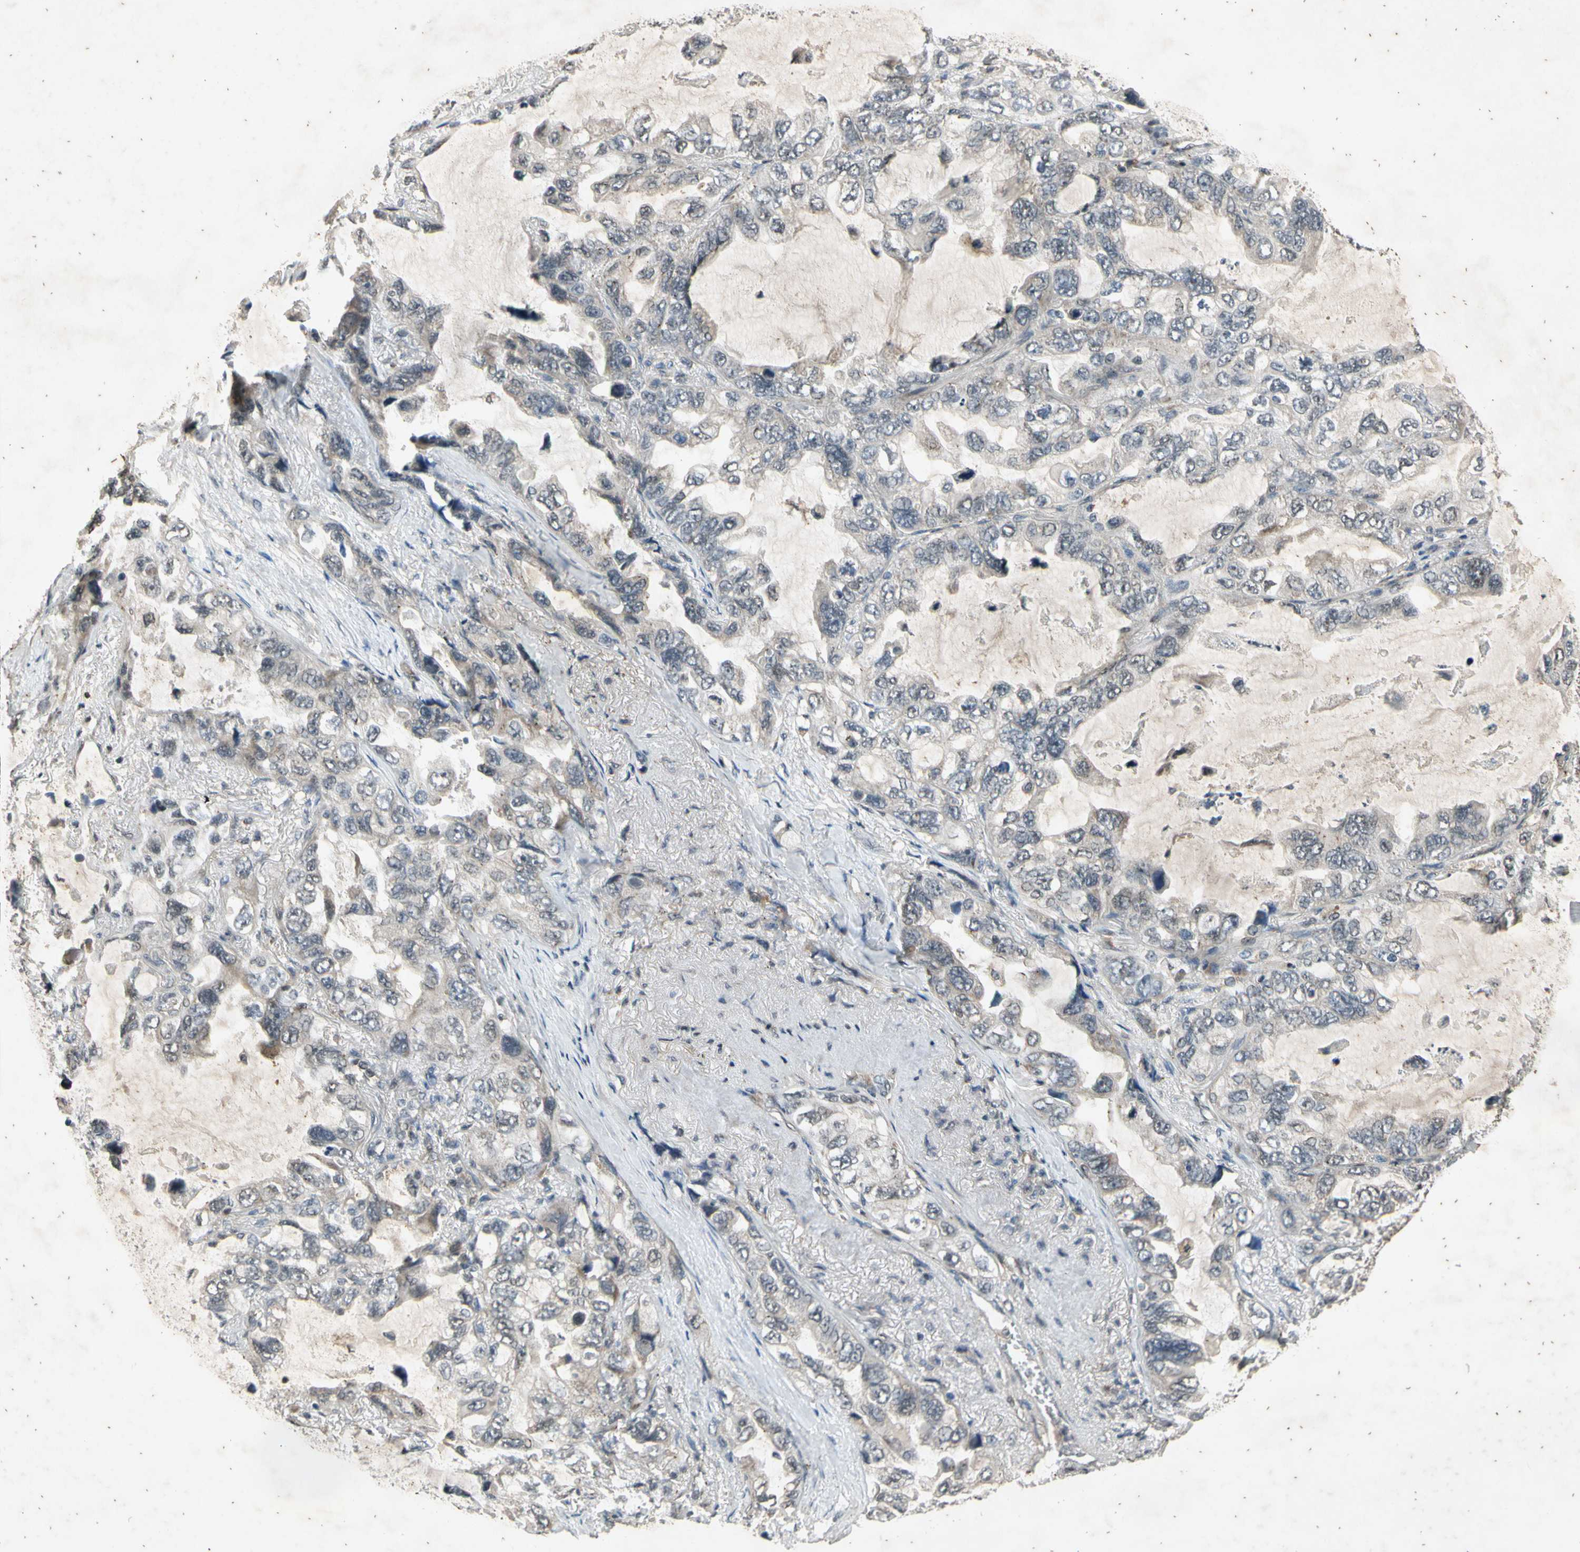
{"staining": {"intensity": "negative", "quantity": "none", "location": "none"}, "tissue": "lung cancer", "cell_type": "Tumor cells", "image_type": "cancer", "snomed": [{"axis": "morphology", "description": "Squamous cell carcinoma, NOS"}, {"axis": "topography", "description": "Lung"}], "caption": "Tumor cells are negative for protein expression in human squamous cell carcinoma (lung).", "gene": "EFNB2", "patient": {"sex": "female", "age": 73}}